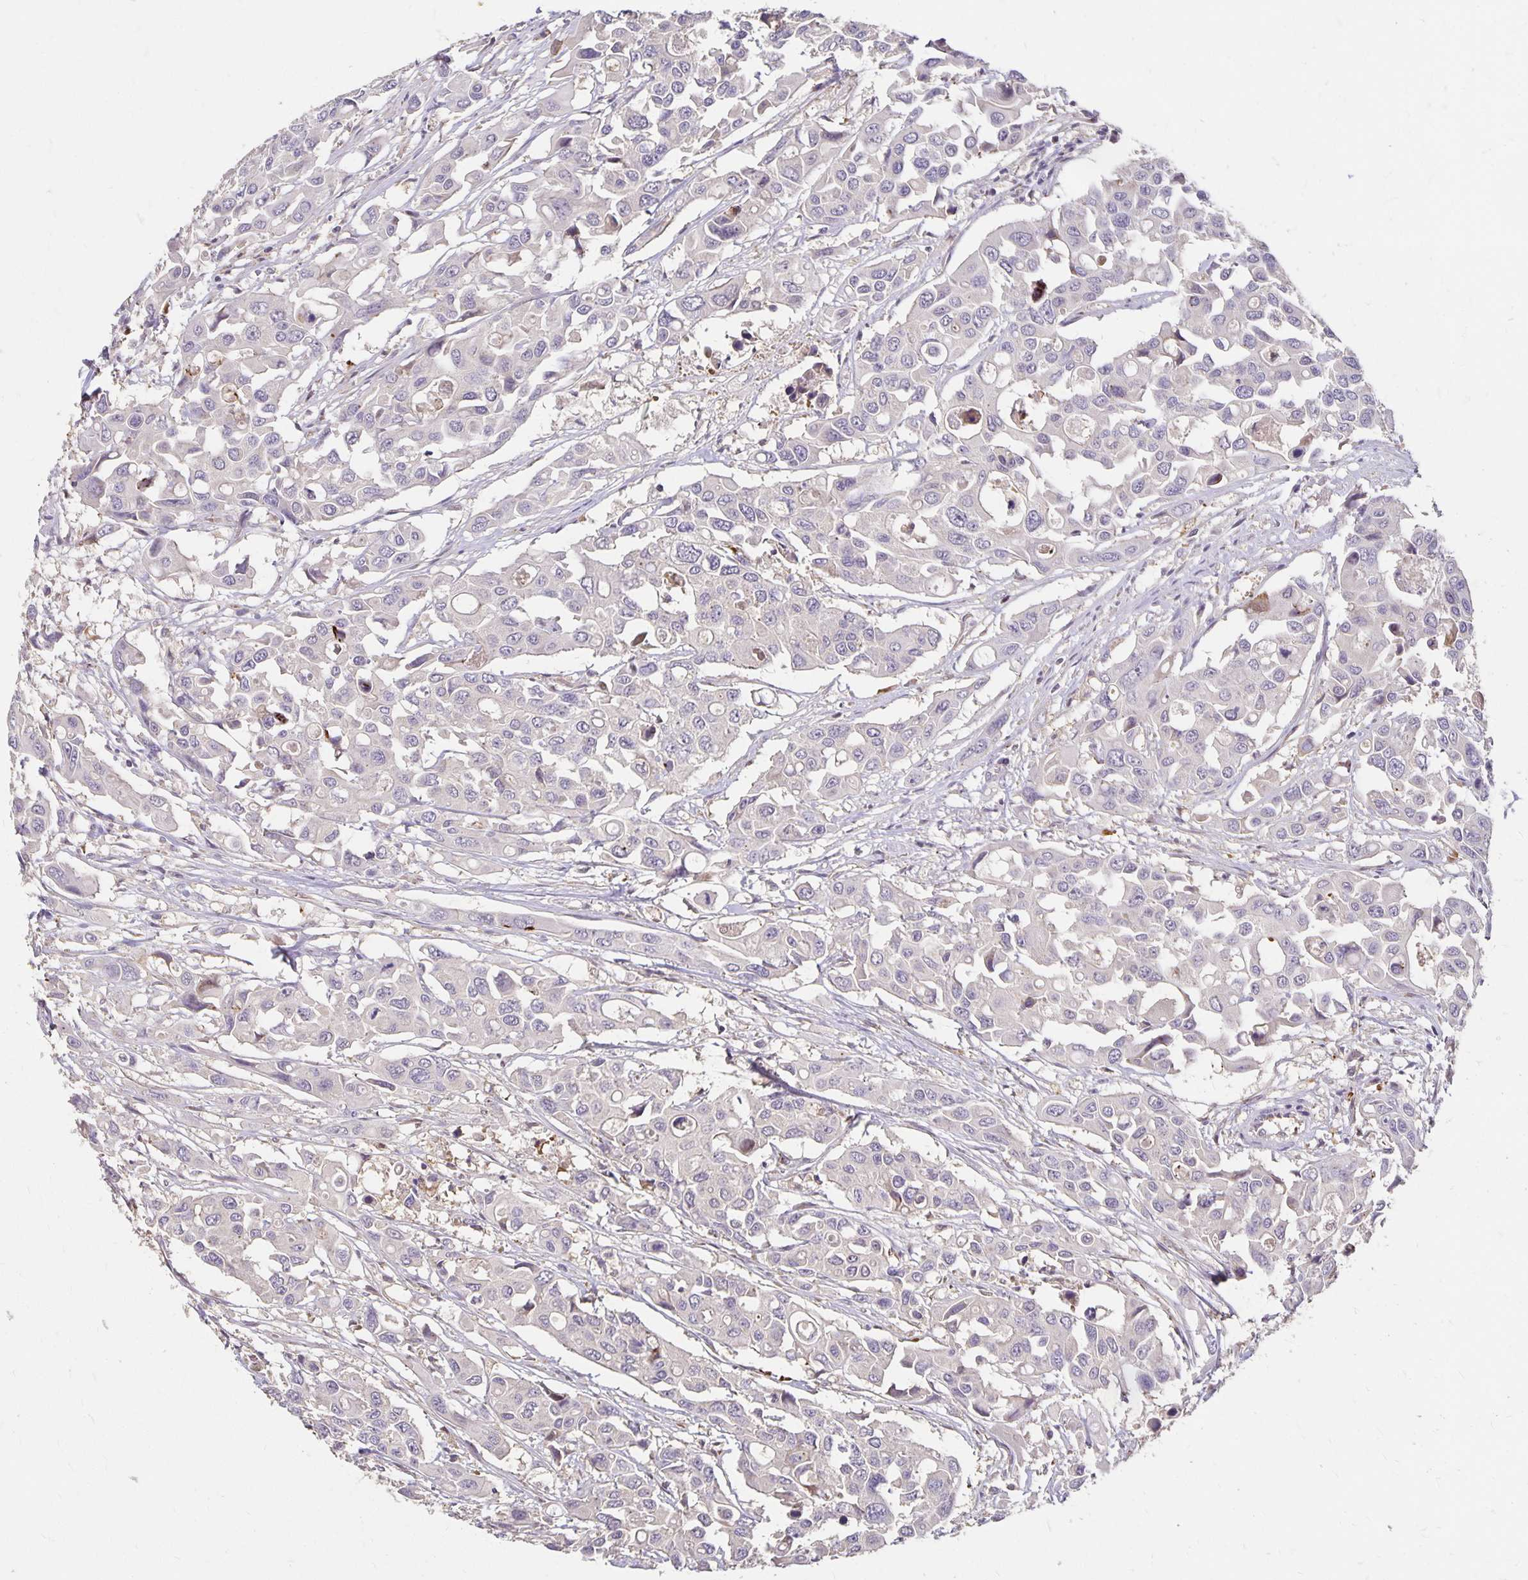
{"staining": {"intensity": "negative", "quantity": "none", "location": "none"}, "tissue": "colorectal cancer", "cell_type": "Tumor cells", "image_type": "cancer", "snomed": [{"axis": "morphology", "description": "Adenocarcinoma, NOS"}, {"axis": "topography", "description": "Colon"}], "caption": "This is an immunohistochemistry (IHC) micrograph of human adenocarcinoma (colorectal). There is no positivity in tumor cells.", "gene": "CST6", "patient": {"sex": "male", "age": 77}}